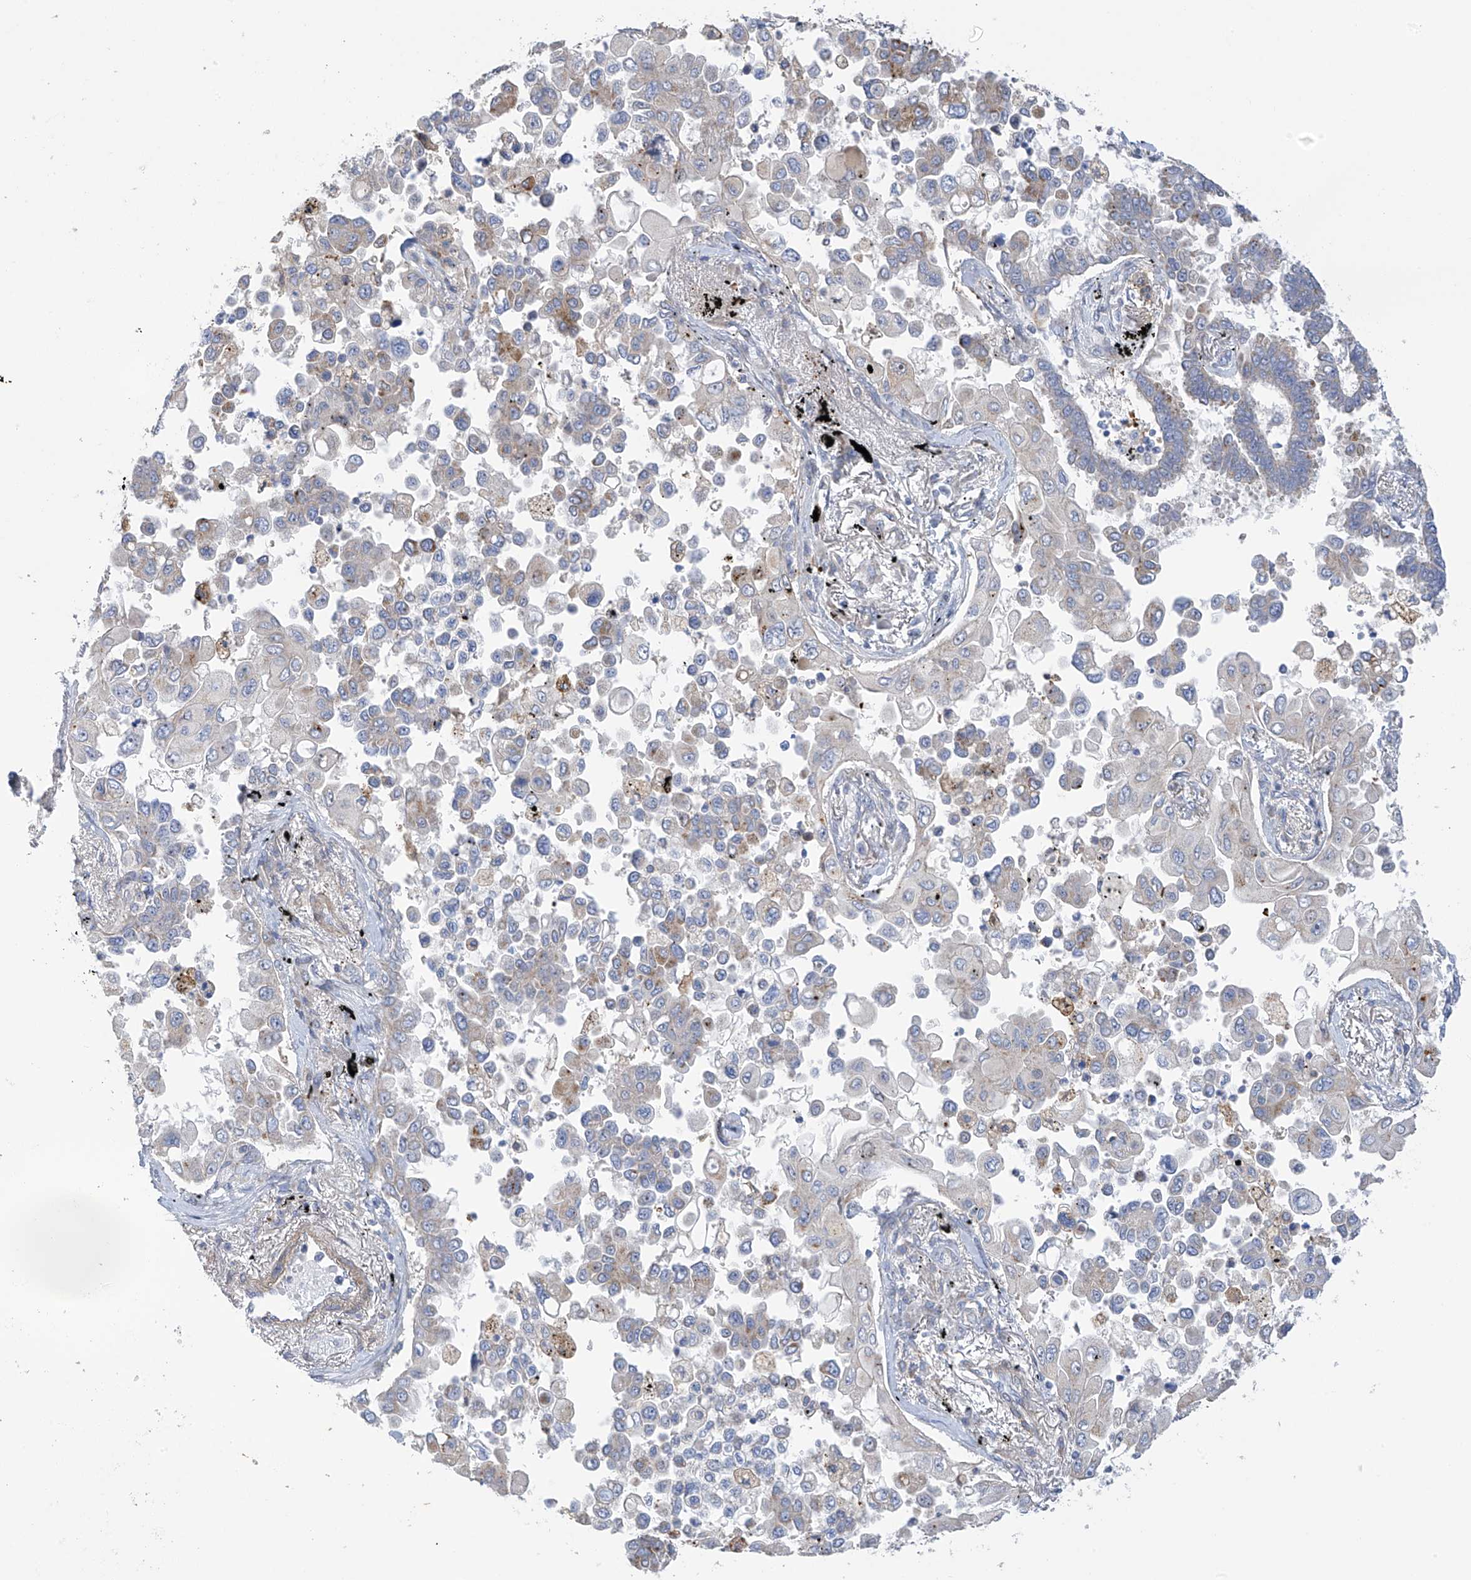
{"staining": {"intensity": "weak", "quantity": "<25%", "location": "cytoplasmic/membranous"}, "tissue": "lung cancer", "cell_type": "Tumor cells", "image_type": "cancer", "snomed": [{"axis": "morphology", "description": "Adenocarcinoma, NOS"}, {"axis": "topography", "description": "Lung"}], "caption": "This is an IHC photomicrograph of adenocarcinoma (lung). There is no expression in tumor cells.", "gene": "ZNF641", "patient": {"sex": "female", "age": 67}}